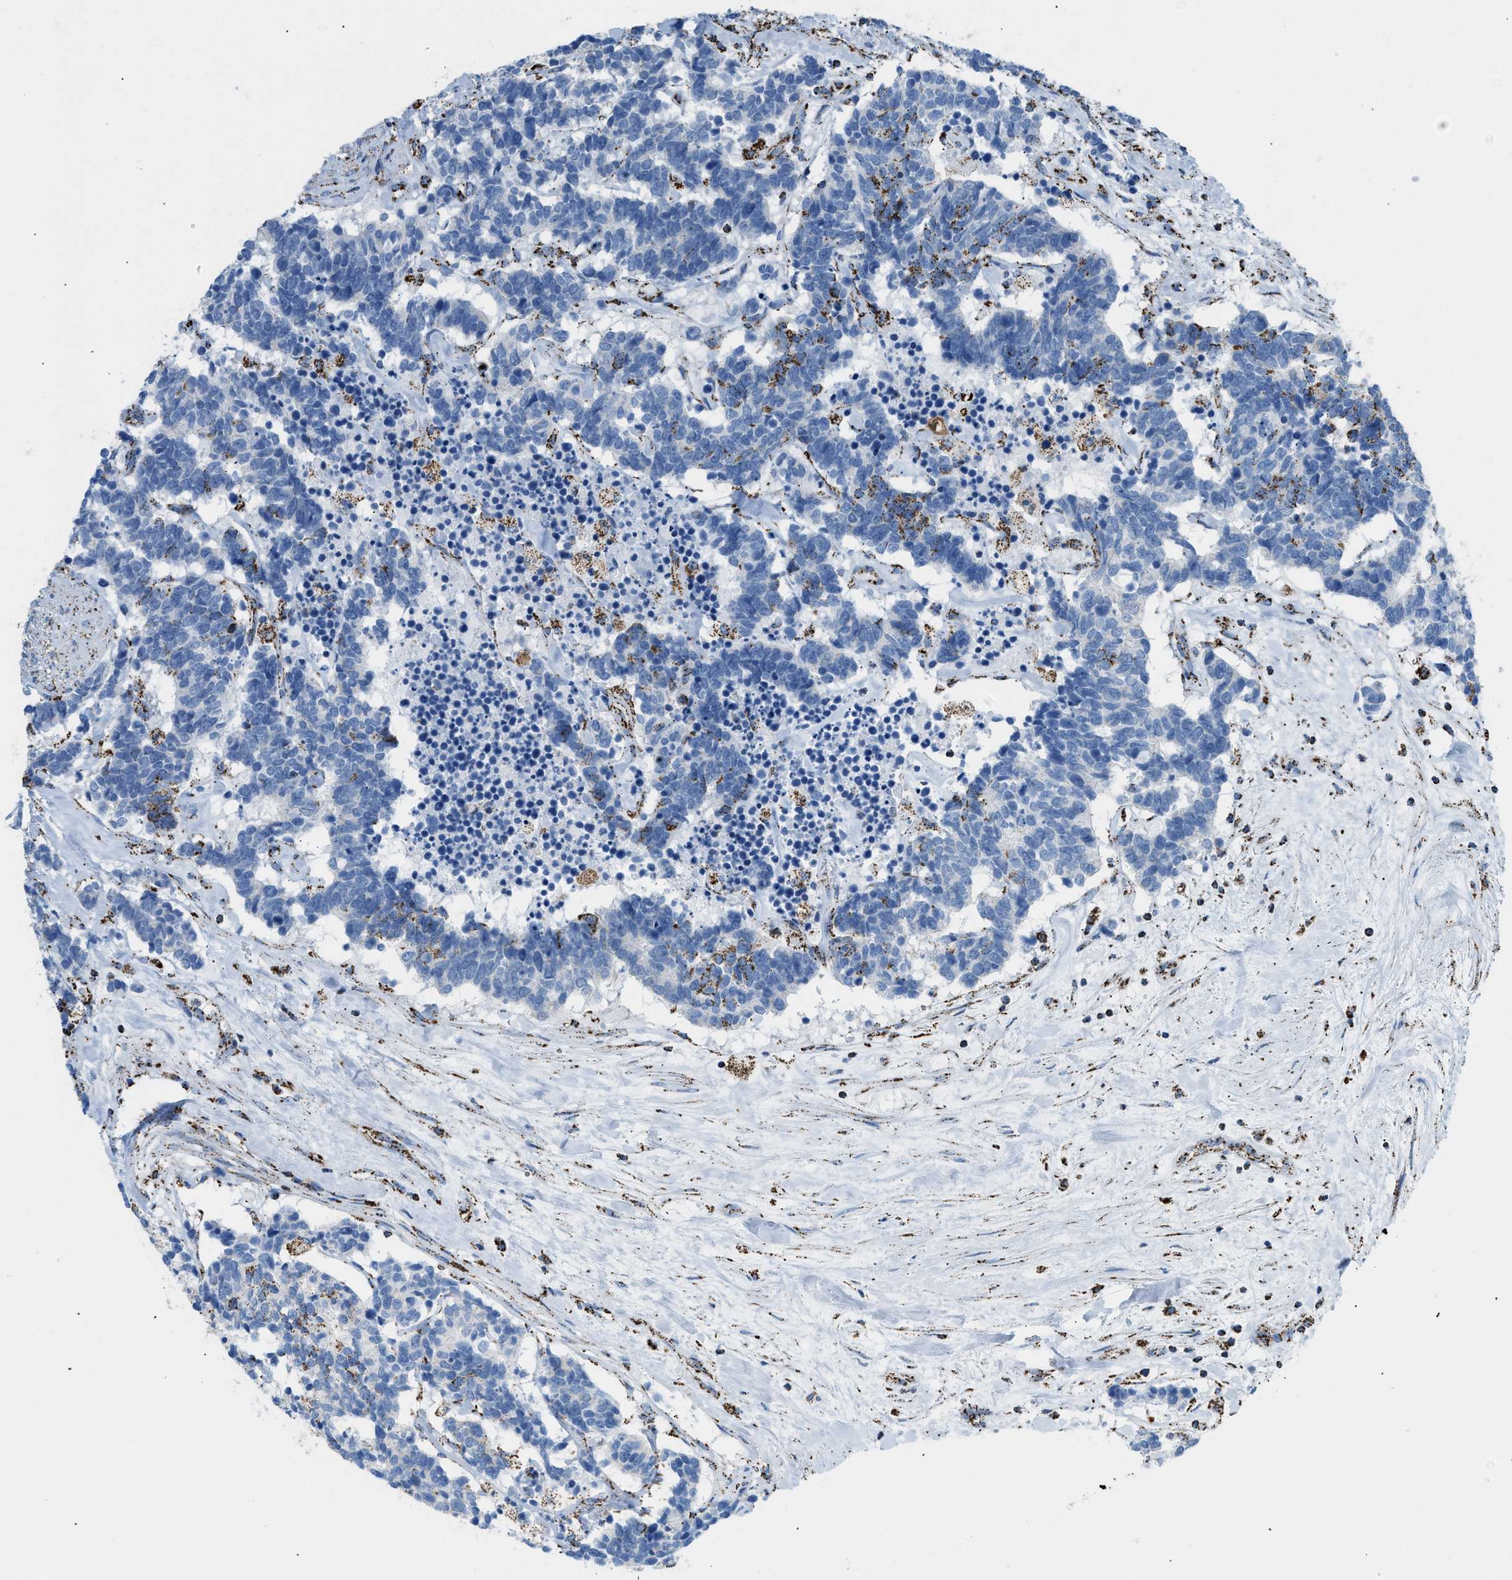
{"staining": {"intensity": "negative", "quantity": "none", "location": "none"}, "tissue": "carcinoid", "cell_type": "Tumor cells", "image_type": "cancer", "snomed": [{"axis": "morphology", "description": "Carcinoma, NOS"}, {"axis": "morphology", "description": "Carcinoid, malignant, NOS"}, {"axis": "topography", "description": "Urinary bladder"}], "caption": "Protein analysis of carcinoid shows no significant expression in tumor cells.", "gene": "ETFB", "patient": {"sex": "male", "age": 57}}